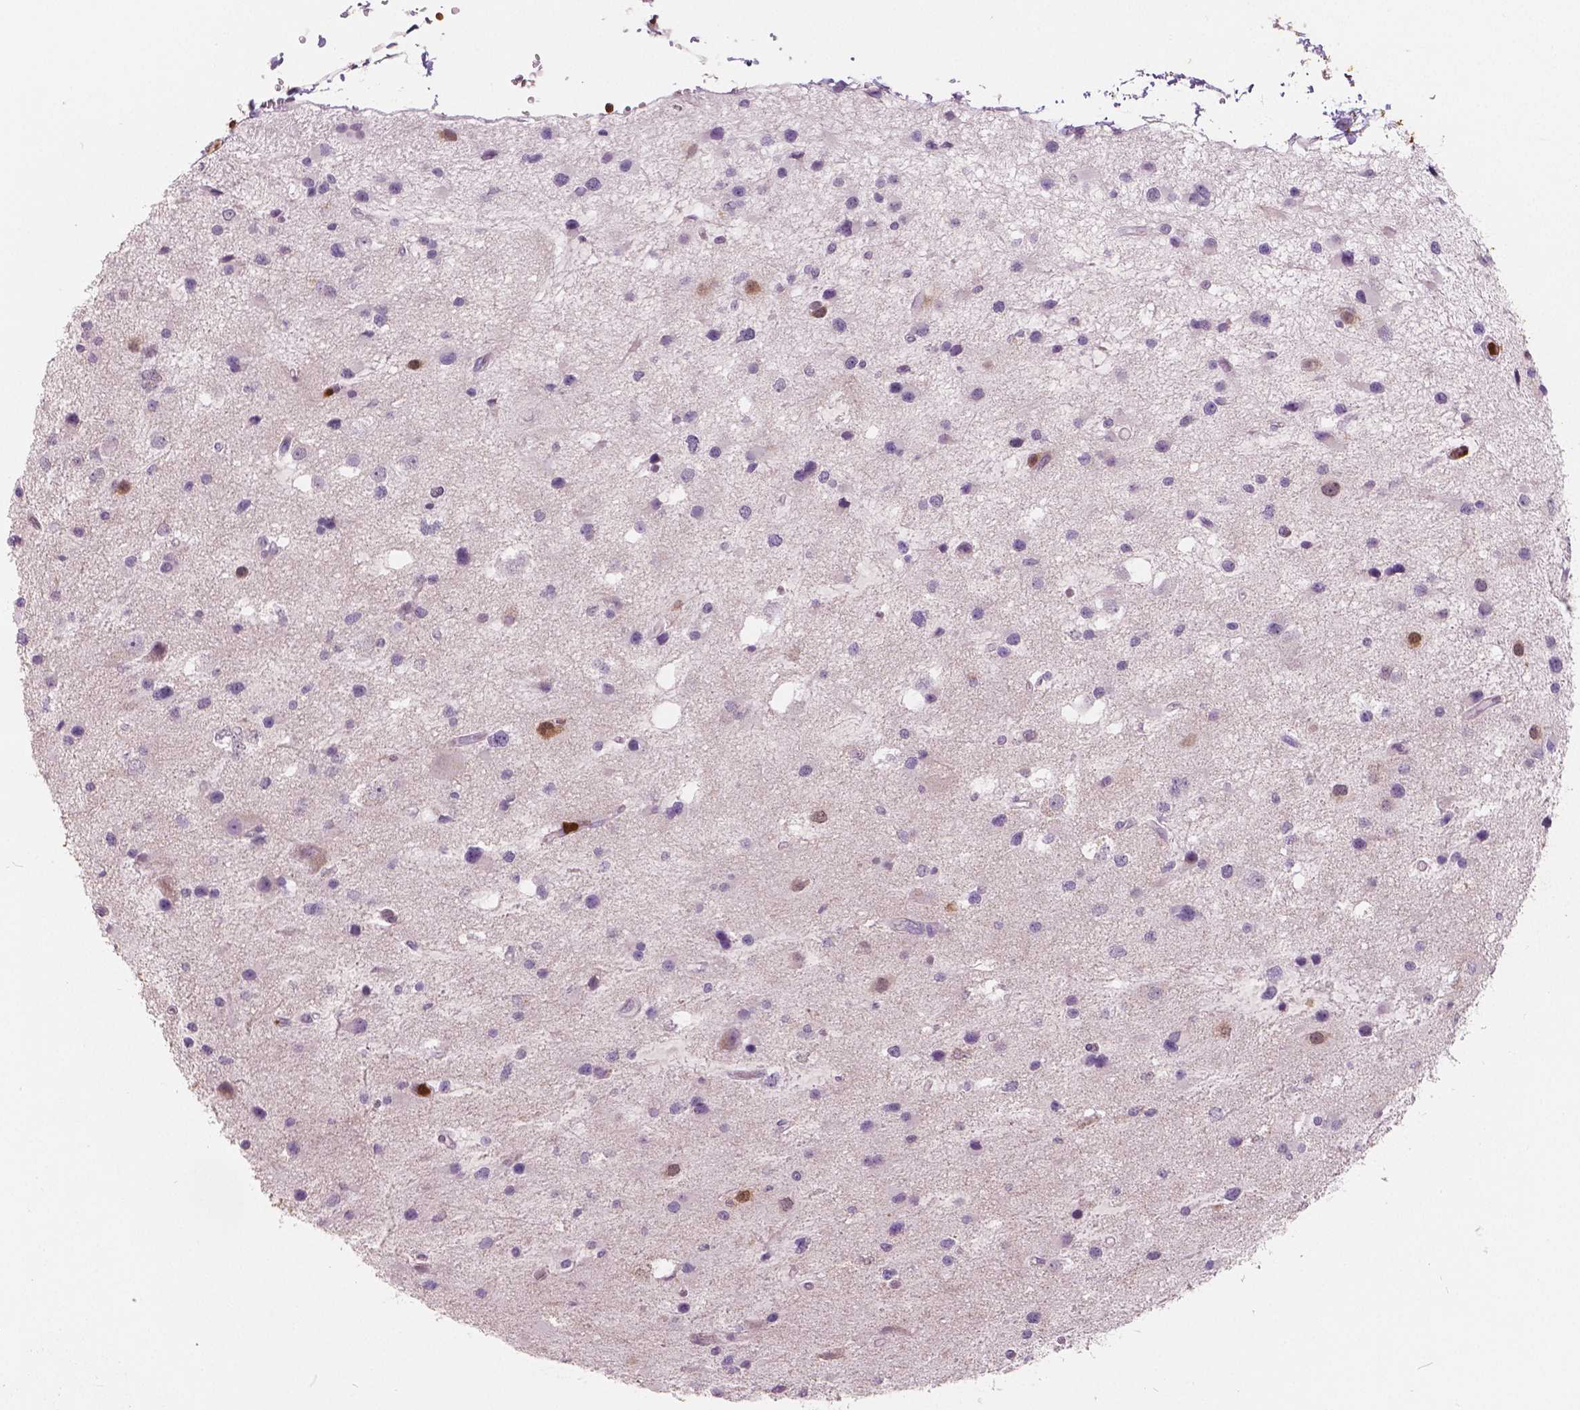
{"staining": {"intensity": "negative", "quantity": "none", "location": "none"}, "tissue": "glioma", "cell_type": "Tumor cells", "image_type": "cancer", "snomed": [{"axis": "morphology", "description": "Glioma, malignant, Low grade"}, {"axis": "topography", "description": "Brain"}], "caption": "Malignant low-grade glioma stained for a protein using IHC displays no positivity tumor cells.", "gene": "S100A4", "patient": {"sex": "female", "age": 32}}